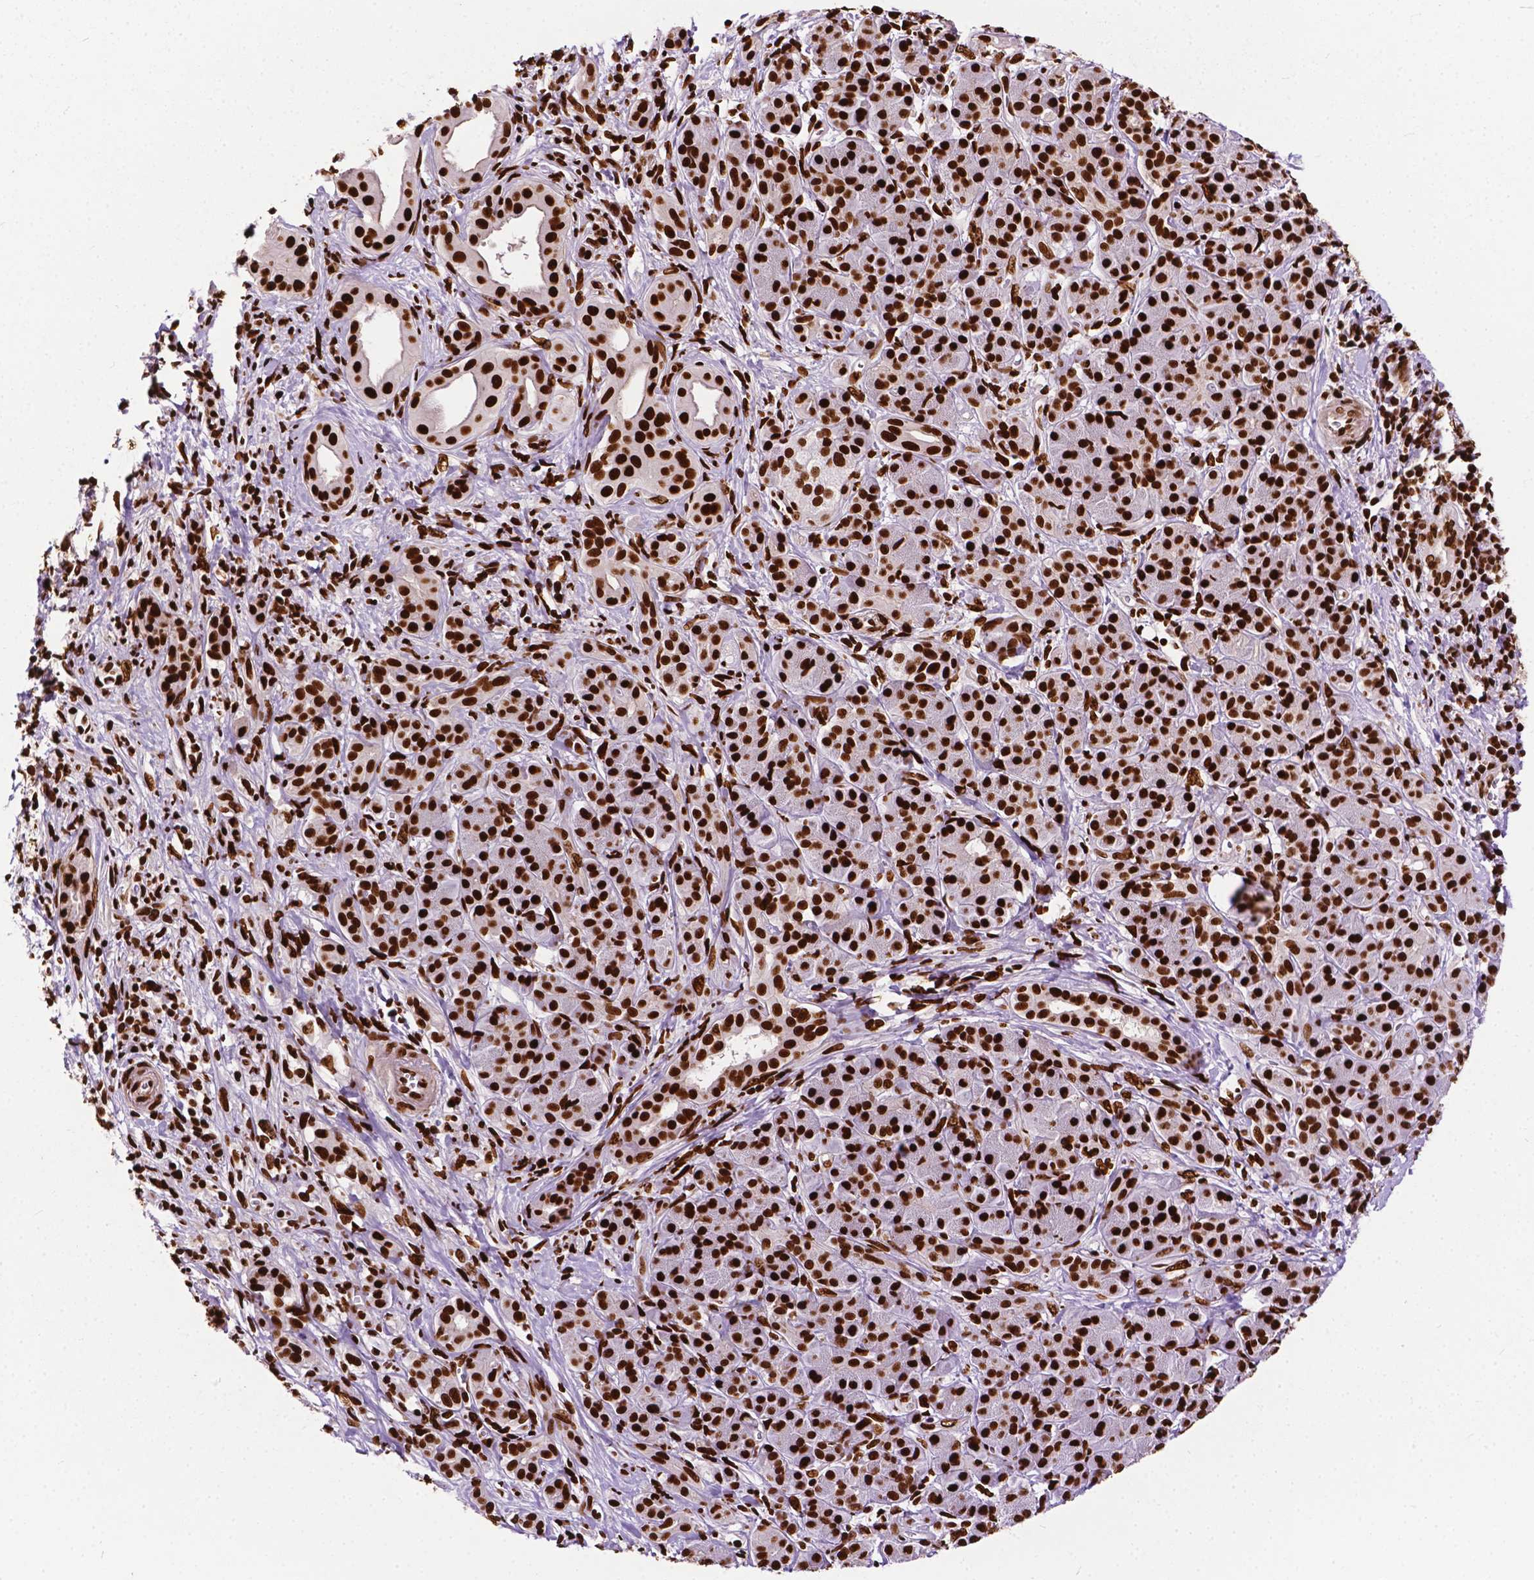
{"staining": {"intensity": "strong", "quantity": ">75%", "location": "nuclear"}, "tissue": "pancreatic cancer", "cell_type": "Tumor cells", "image_type": "cancer", "snomed": [{"axis": "morphology", "description": "Adenocarcinoma, NOS"}, {"axis": "topography", "description": "Pancreas"}], "caption": "A photomicrograph of human pancreatic cancer stained for a protein demonstrates strong nuclear brown staining in tumor cells.", "gene": "SMIM5", "patient": {"sex": "male", "age": 61}}